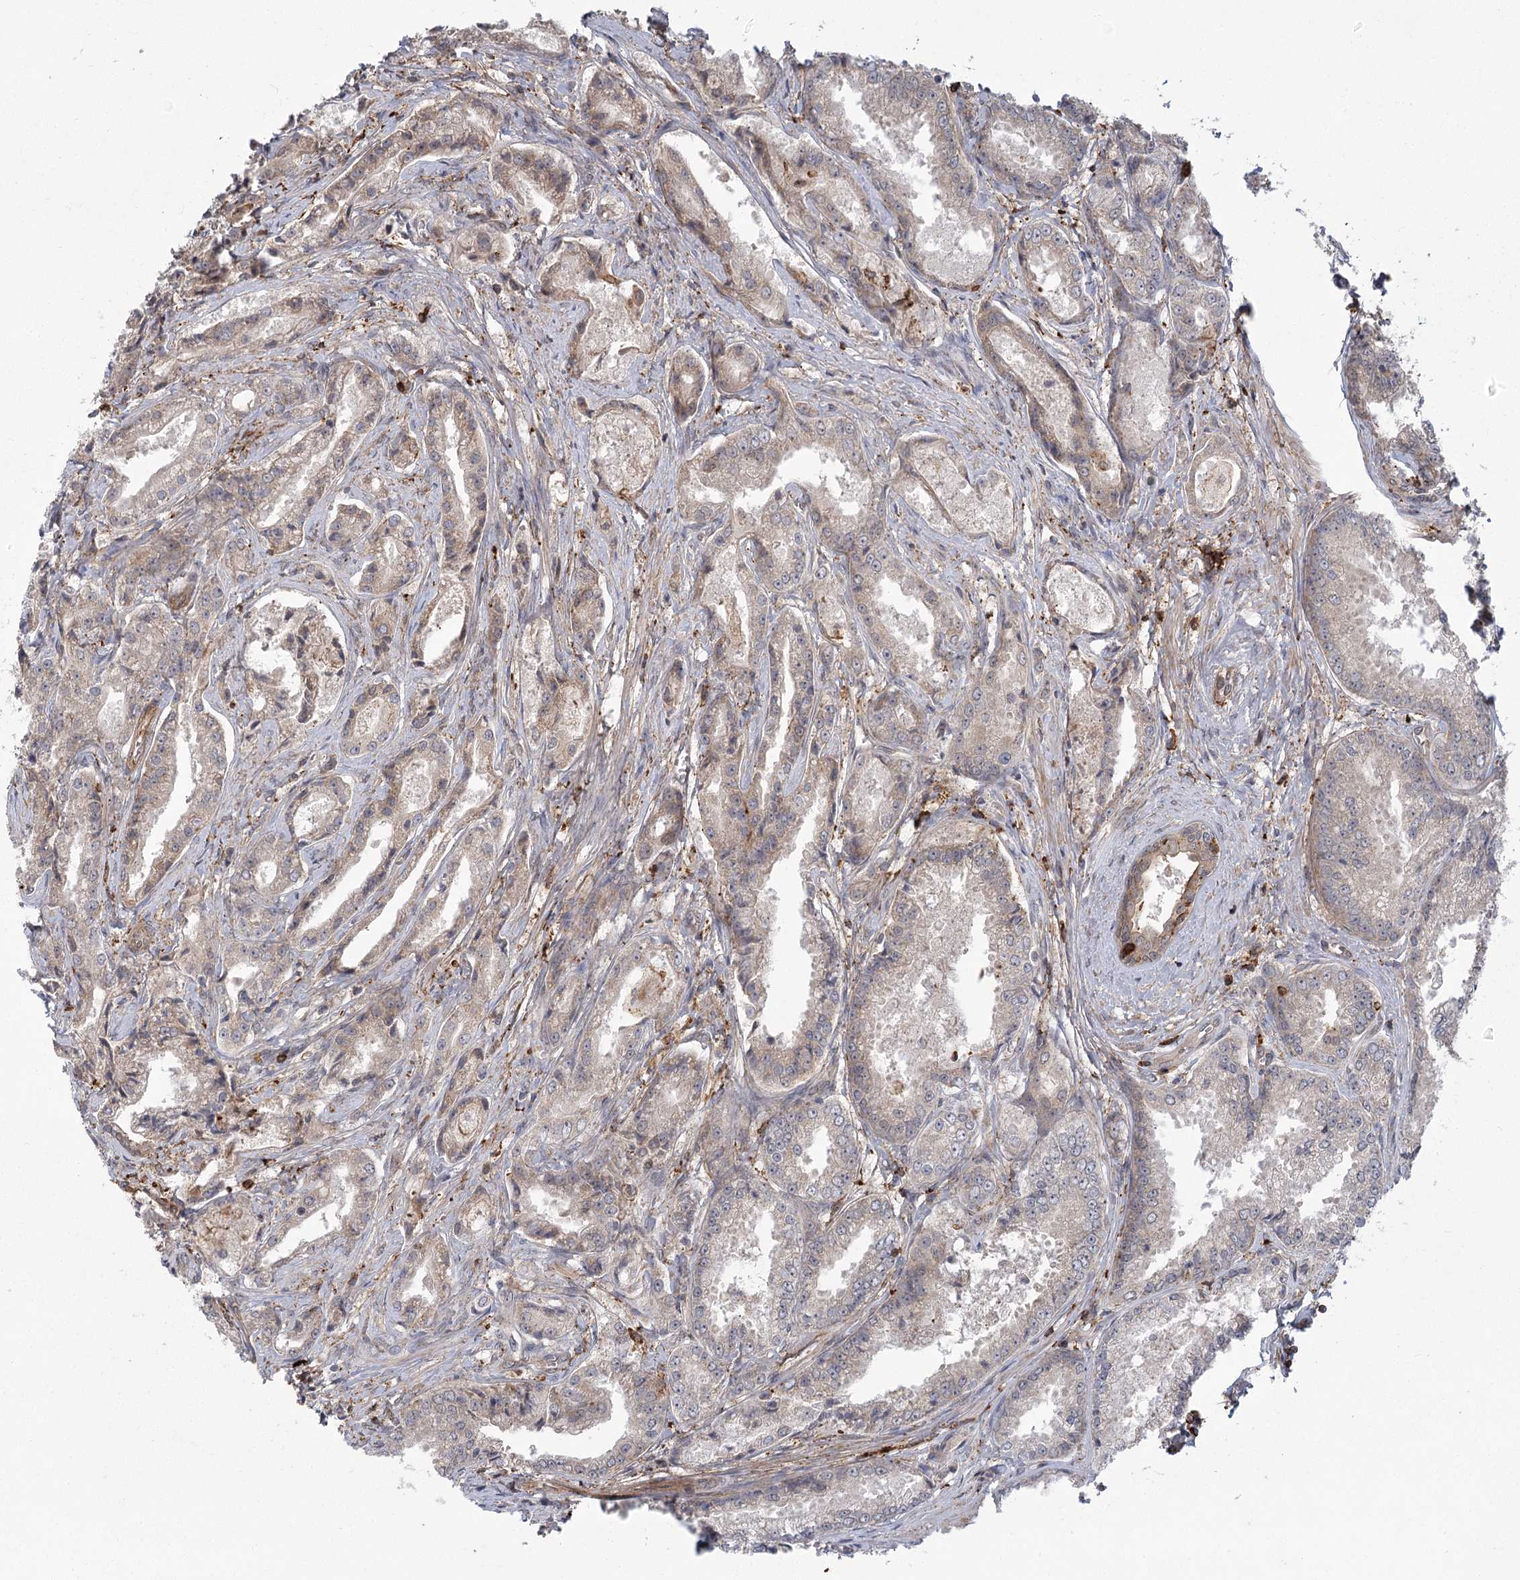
{"staining": {"intensity": "negative", "quantity": "none", "location": "none"}, "tissue": "prostate cancer", "cell_type": "Tumor cells", "image_type": "cancer", "snomed": [{"axis": "morphology", "description": "Adenocarcinoma, High grade"}, {"axis": "topography", "description": "Prostate"}], "caption": "Tumor cells are negative for brown protein staining in high-grade adenocarcinoma (prostate). Nuclei are stained in blue.", "gene": "MEPE", "patient": {"sex": "male", "age": 72}}